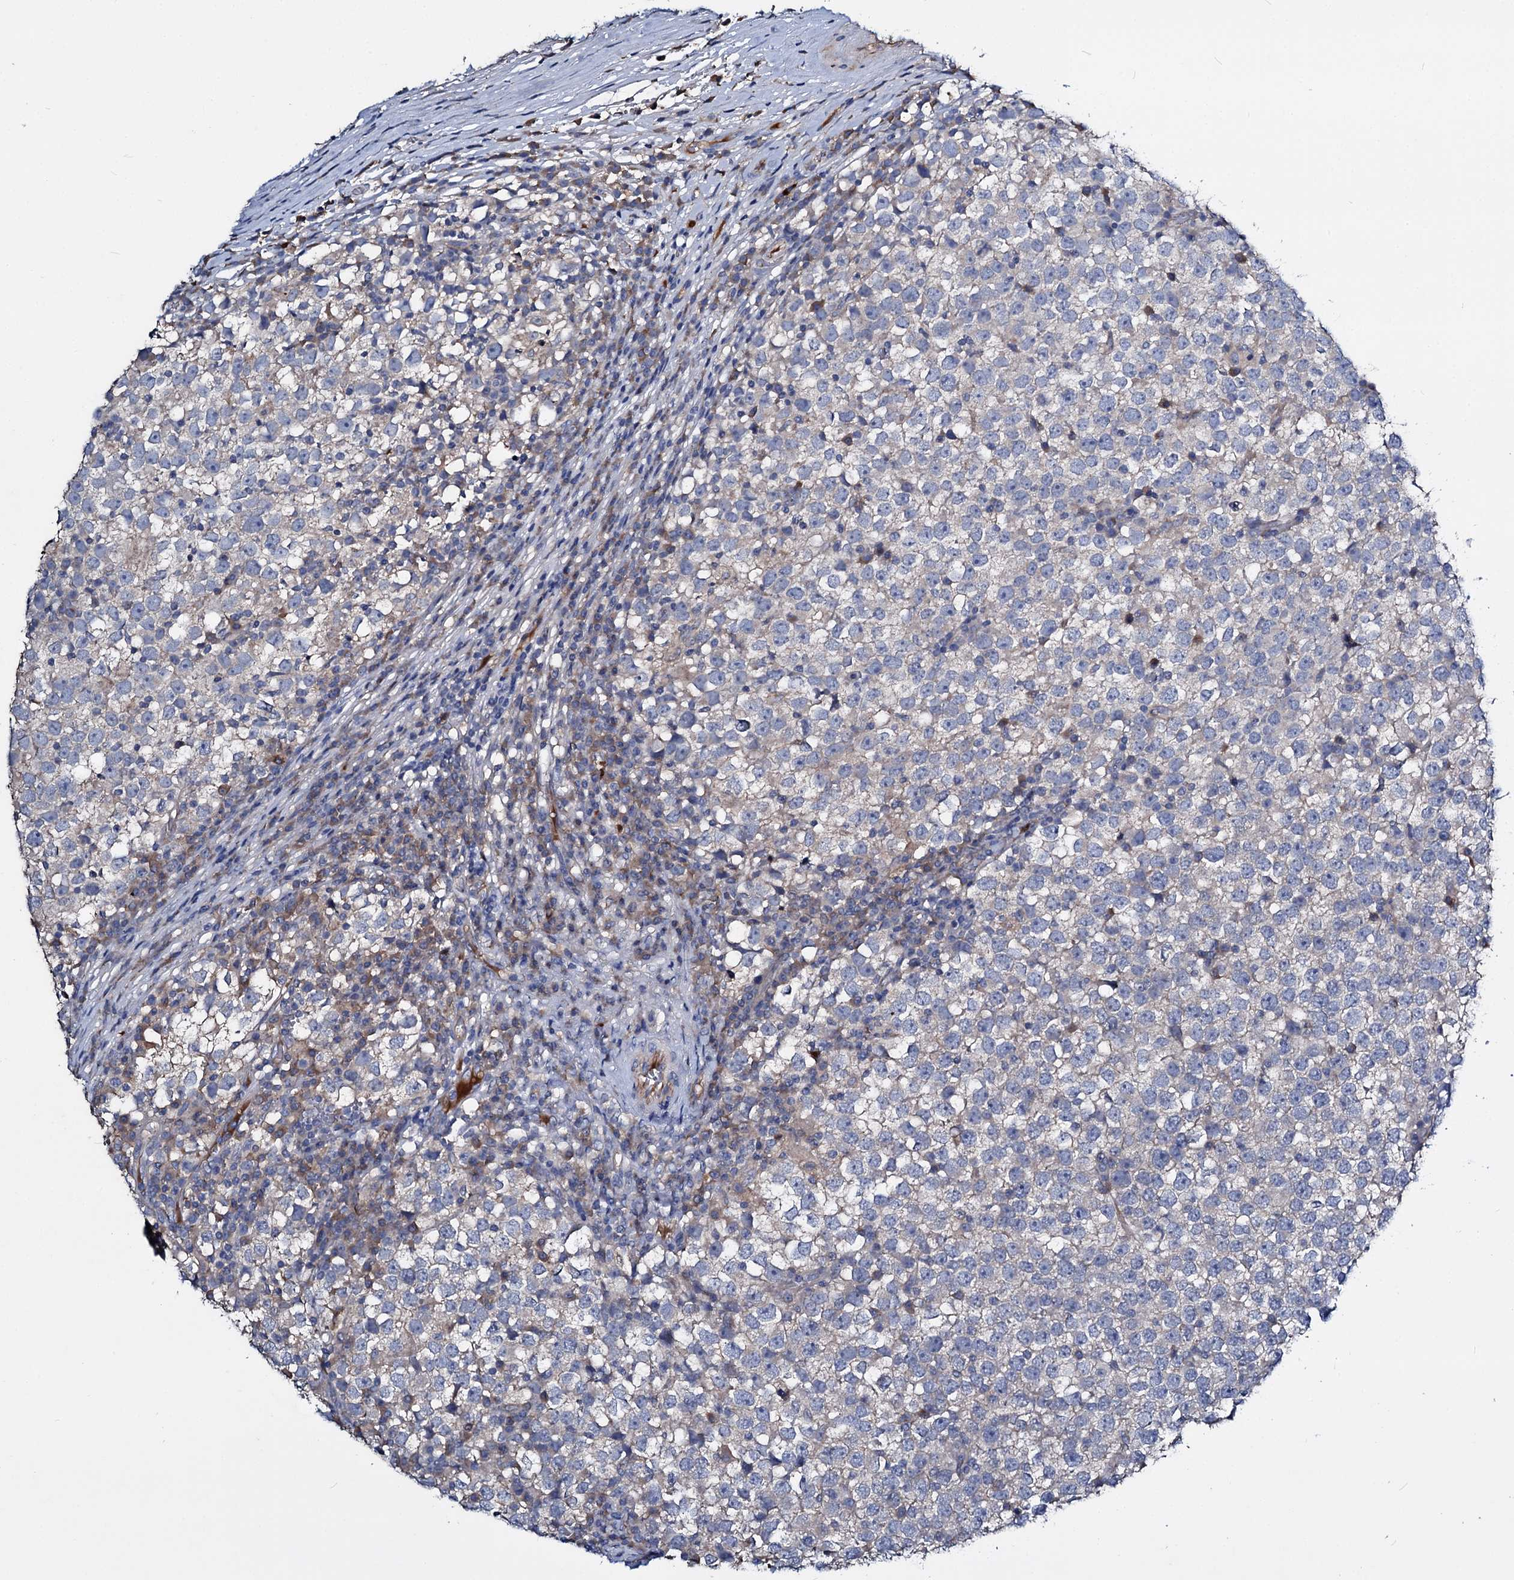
{"staining": {"intensity": "negative", "quantity": "none", "location": "none"}, "tissue": "testis cancer", "cell_type": "Tumor cells", "image_type": "cancer", "snomed": [{"axis": "morphology", "description": "Seminoma, NOS"}, {"axis": "topography", "description": "Testis"}], "caption": "DAB immunohistochemical staining of seminoma (testis) exhibits no significant staining in tumor cells. The staining was performed using DAB to visualize the protein expression in brown, while the nuclei were stained in blue with hematoxylin (Magnification: 20x).", "gene": "ACY3", "patient": {"sex": "male", "age": 65}}